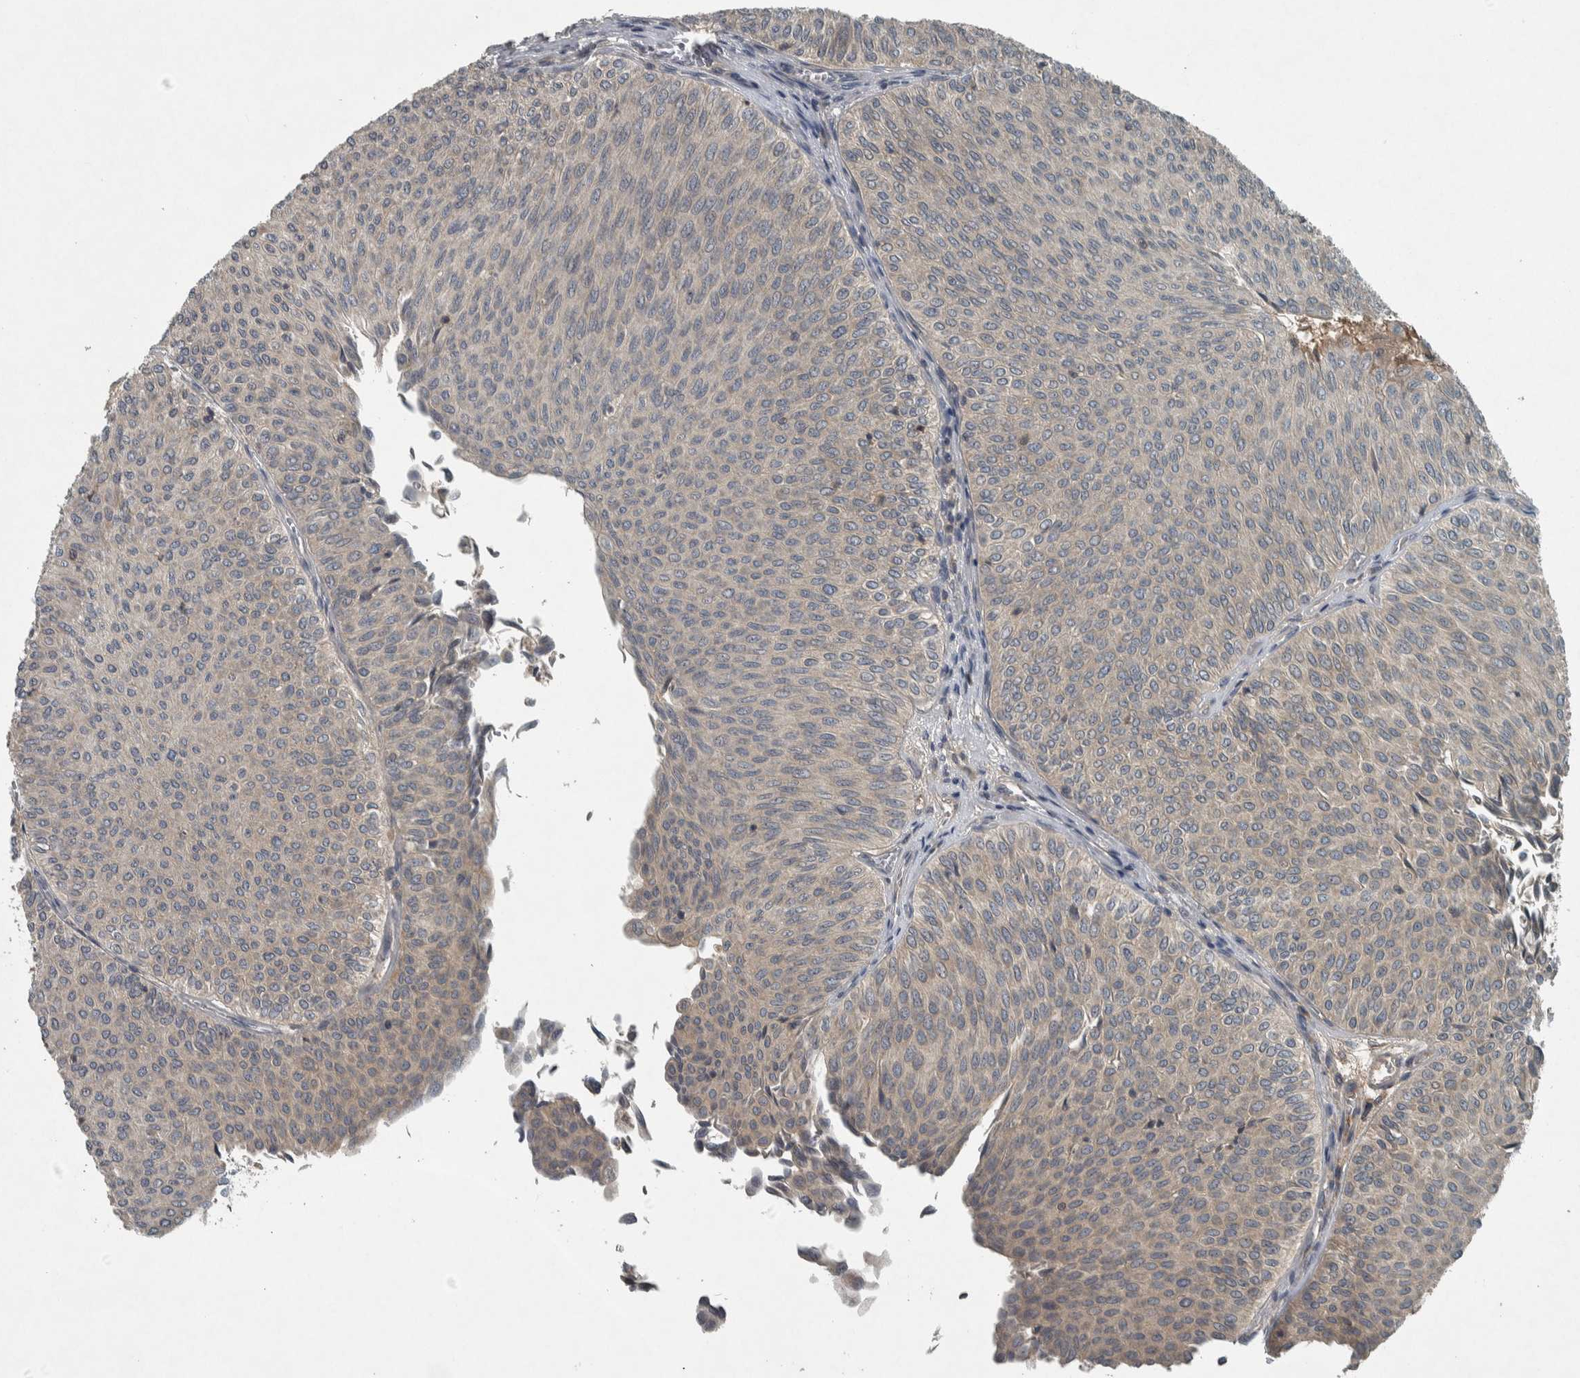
{"staining": {"intensity": "weak", "quantity": "<25%", "location": "cytoplasmic/membranous"}, "tissue": "urothelial cancer", "cell_type": "Tumor cells", "image_type": "cancer", "snomed": [{"axis": "morphology", "description": "Urothelial carcinoma, Low grade"}, {"axis": "topography", "description": "Urinary bladder"}], "caption": "An immunohistochemistry (IHC) image of urothelial cancer is shown. There is no staining in tumor cells of urothelial cancer.", "gene": "CLCN2", "patient": {"sex": "male", "age": 78}}